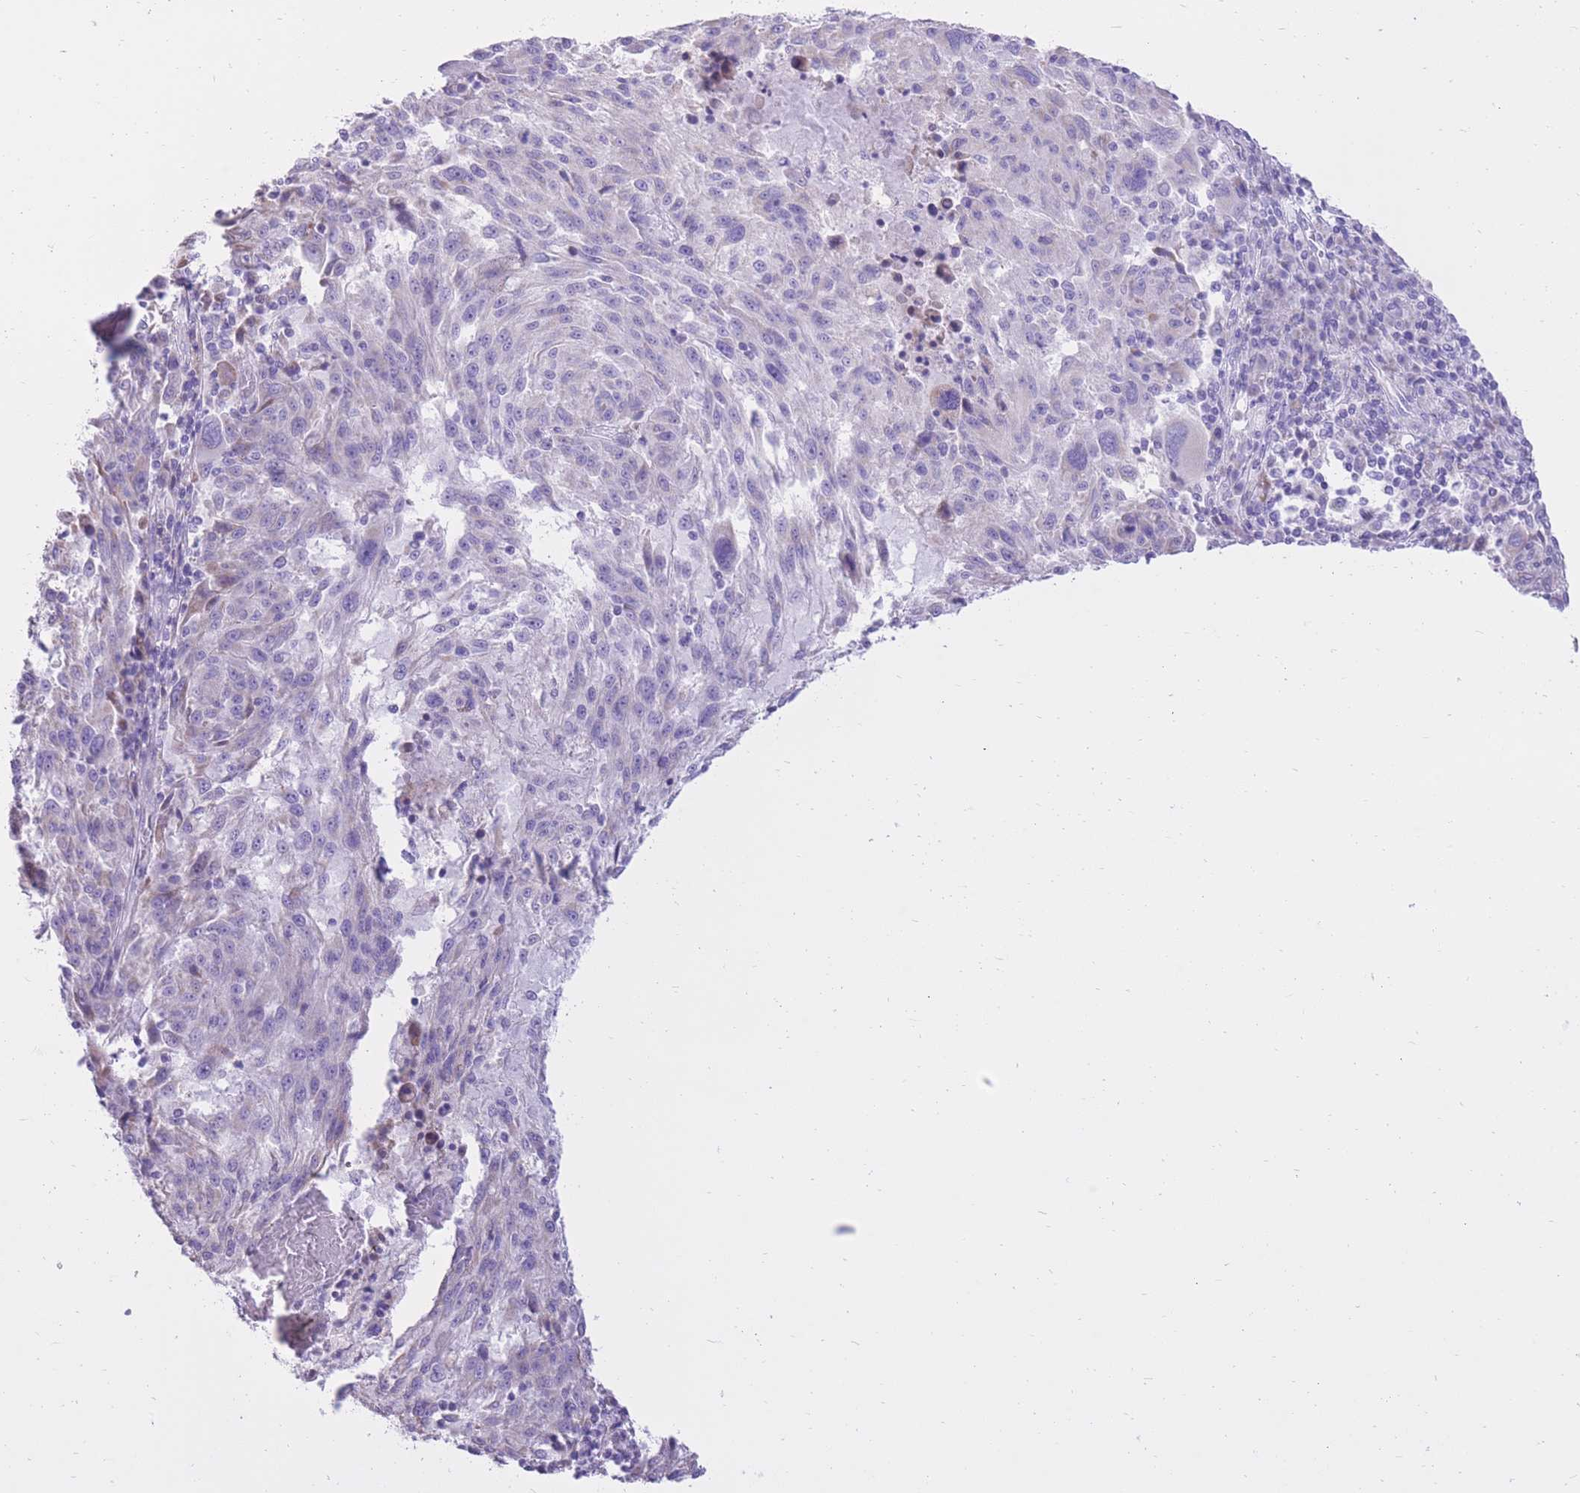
{"staining": {"intensity": "negative", "quantity": "none", "location": "none"}, "tissue": "melanoma", "cell_type": "Tumor cells", "image_type": "cancer", "snomed": [{"axis": "morphology", "description": "Malignant melanoma, NOS"}, {"axis": "topography", "description": "Skin"}], "caption": "The immunohistochemistry (IHC) image has no significant positivity in tumor cells of melanoma tissue.", "gene": "SLC4A4", "patient": {"sex": "male", "age": 53}}